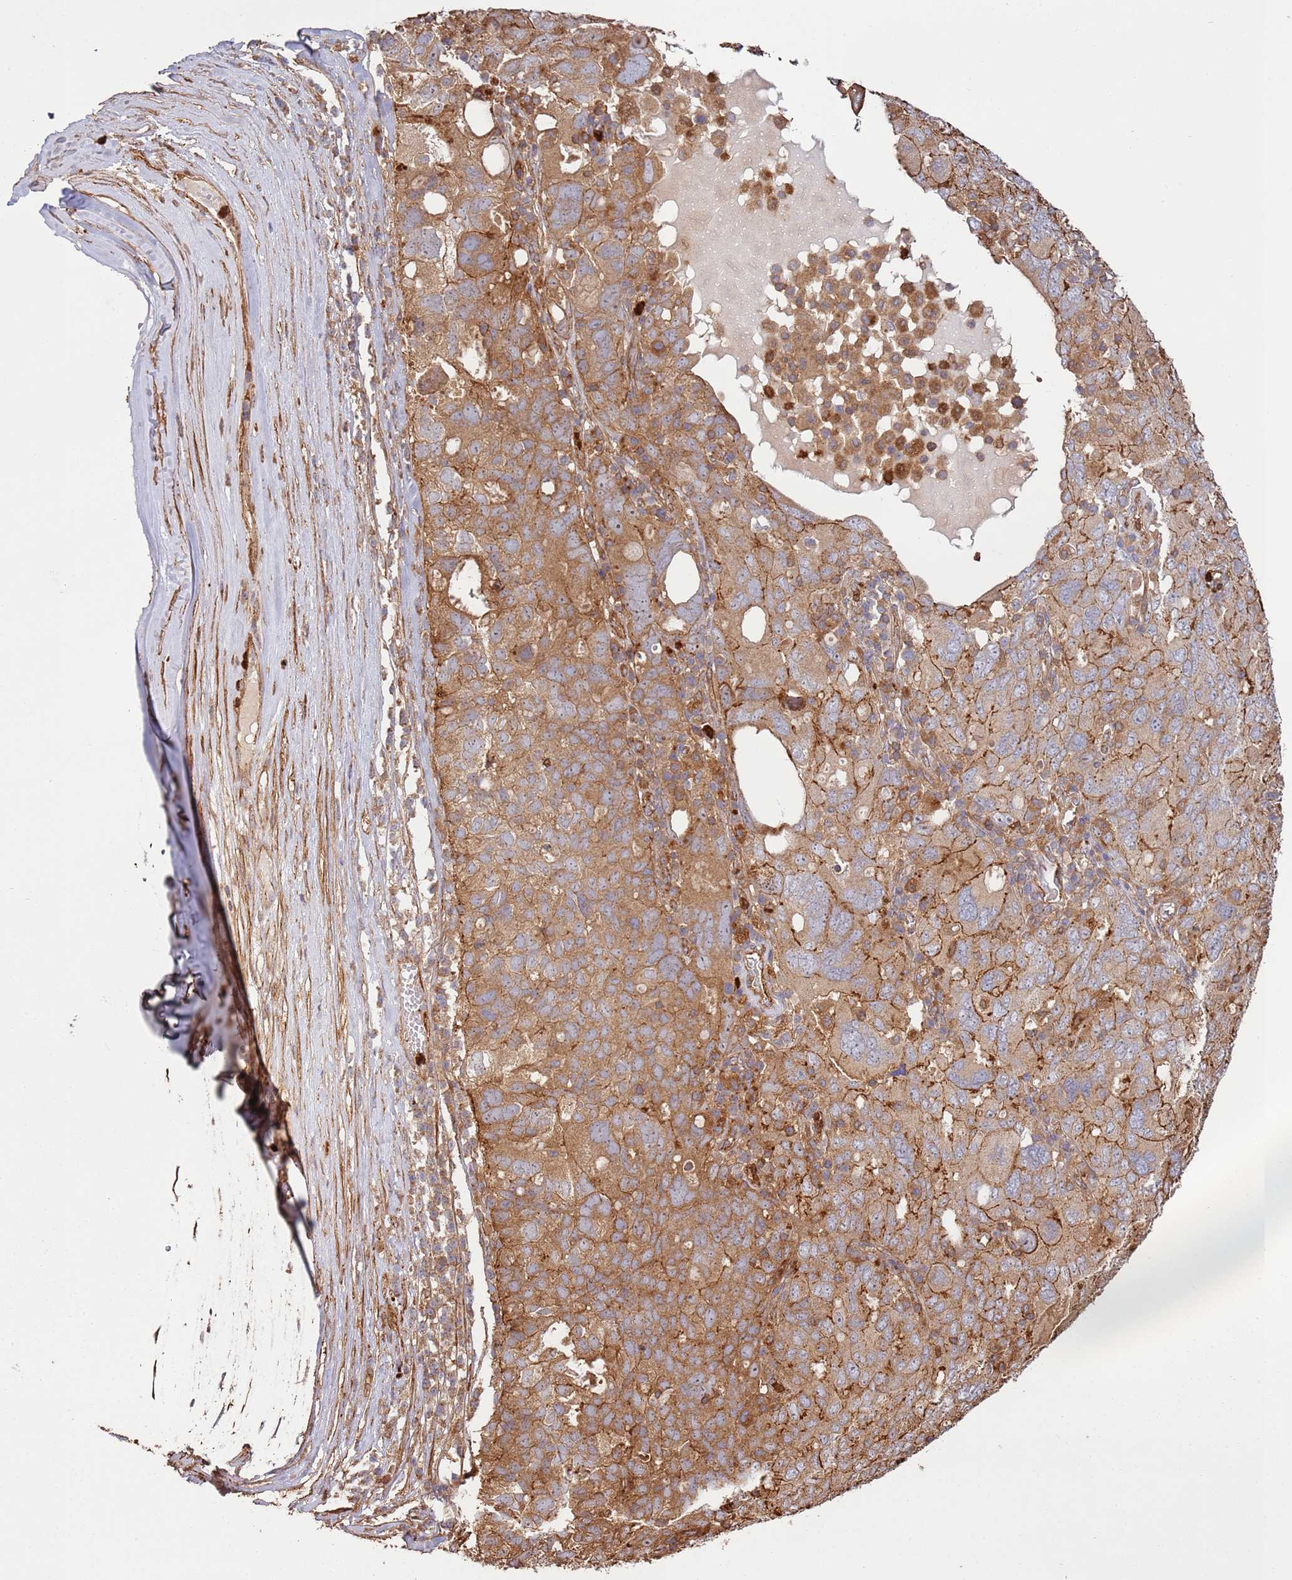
{"staining": {"intensity": "moderate", "quantity": "<25%", "location": "cytoplasmic/membranous"}, "tissue": "ovarian cancer", "cell_type": "Tumor cells", "image_type": "cancer", "snomed": [{"axis": "morphology", "description": "Carcinoma, endometroid"}, {"axis": "topography", "description": "Ovary"}], "caption": "Ovarian cancer was stained to show a protein in brown. There is low levels of moderate cytoplasmic/membranous staining in about <25% of tumor cells.", "gene": "NDUFAF4", "patient": {"sex": "female", "age": 62}}